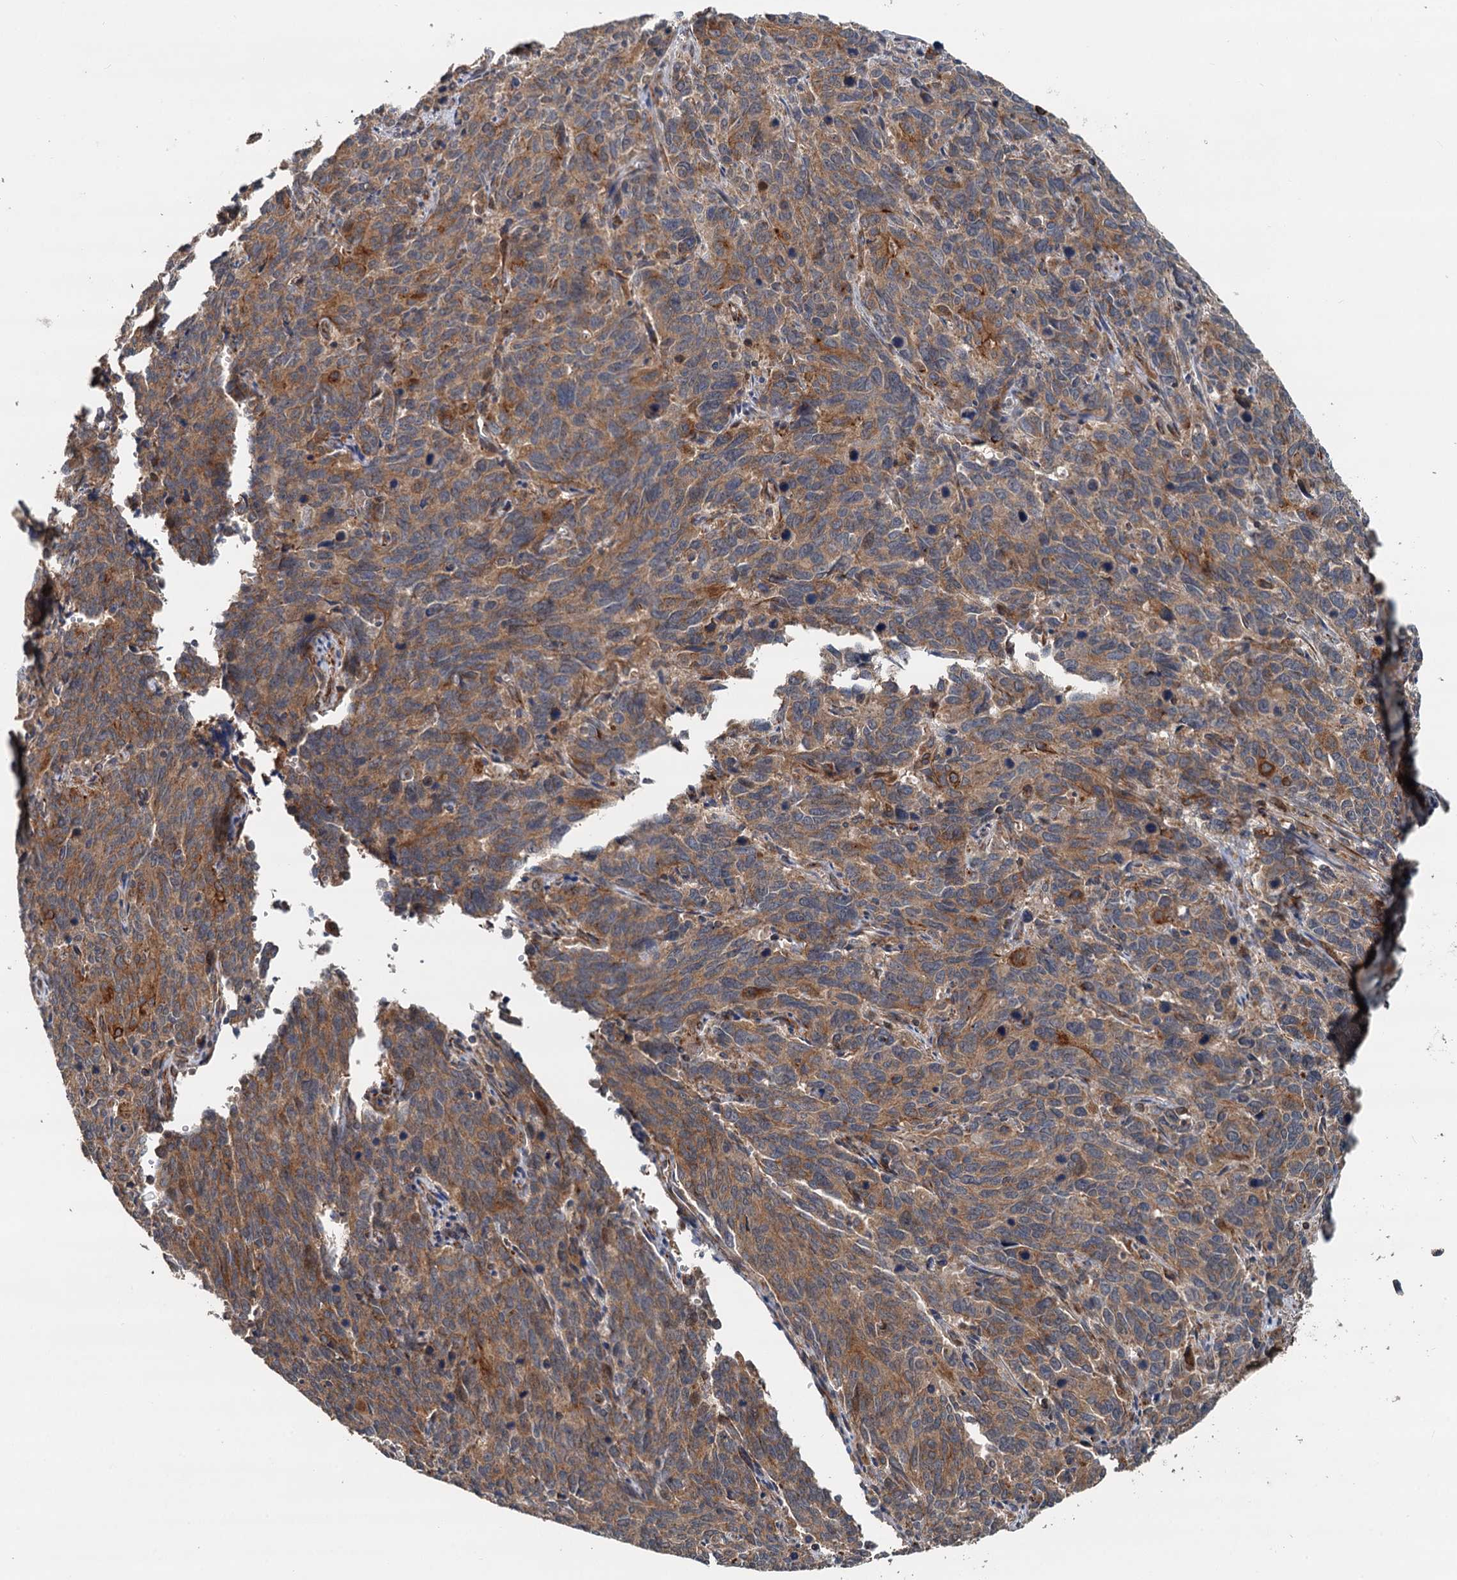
{"staining": {"intensity": "moderate", "quantity": ">75%", "location": "cytoplasmic/membranous"}, "tissue": "cervical cancer", "cell_type": "Tumor cells", "image_type": "cancer", "snomed": [{"axis": "morphology", "description": "Squamous cell carcinoma, NOS"}, {"axis": "topography", "description": "Cervix"}], "caption": "Squamous cell carcinoma (cervical) stained with a brown dye demonstrates moderate cytoplasmic/membranous positive expression in about >75% of tumor cells.", "gene": "LRRK2", "patient": {"sex": "female", "age": 60}}